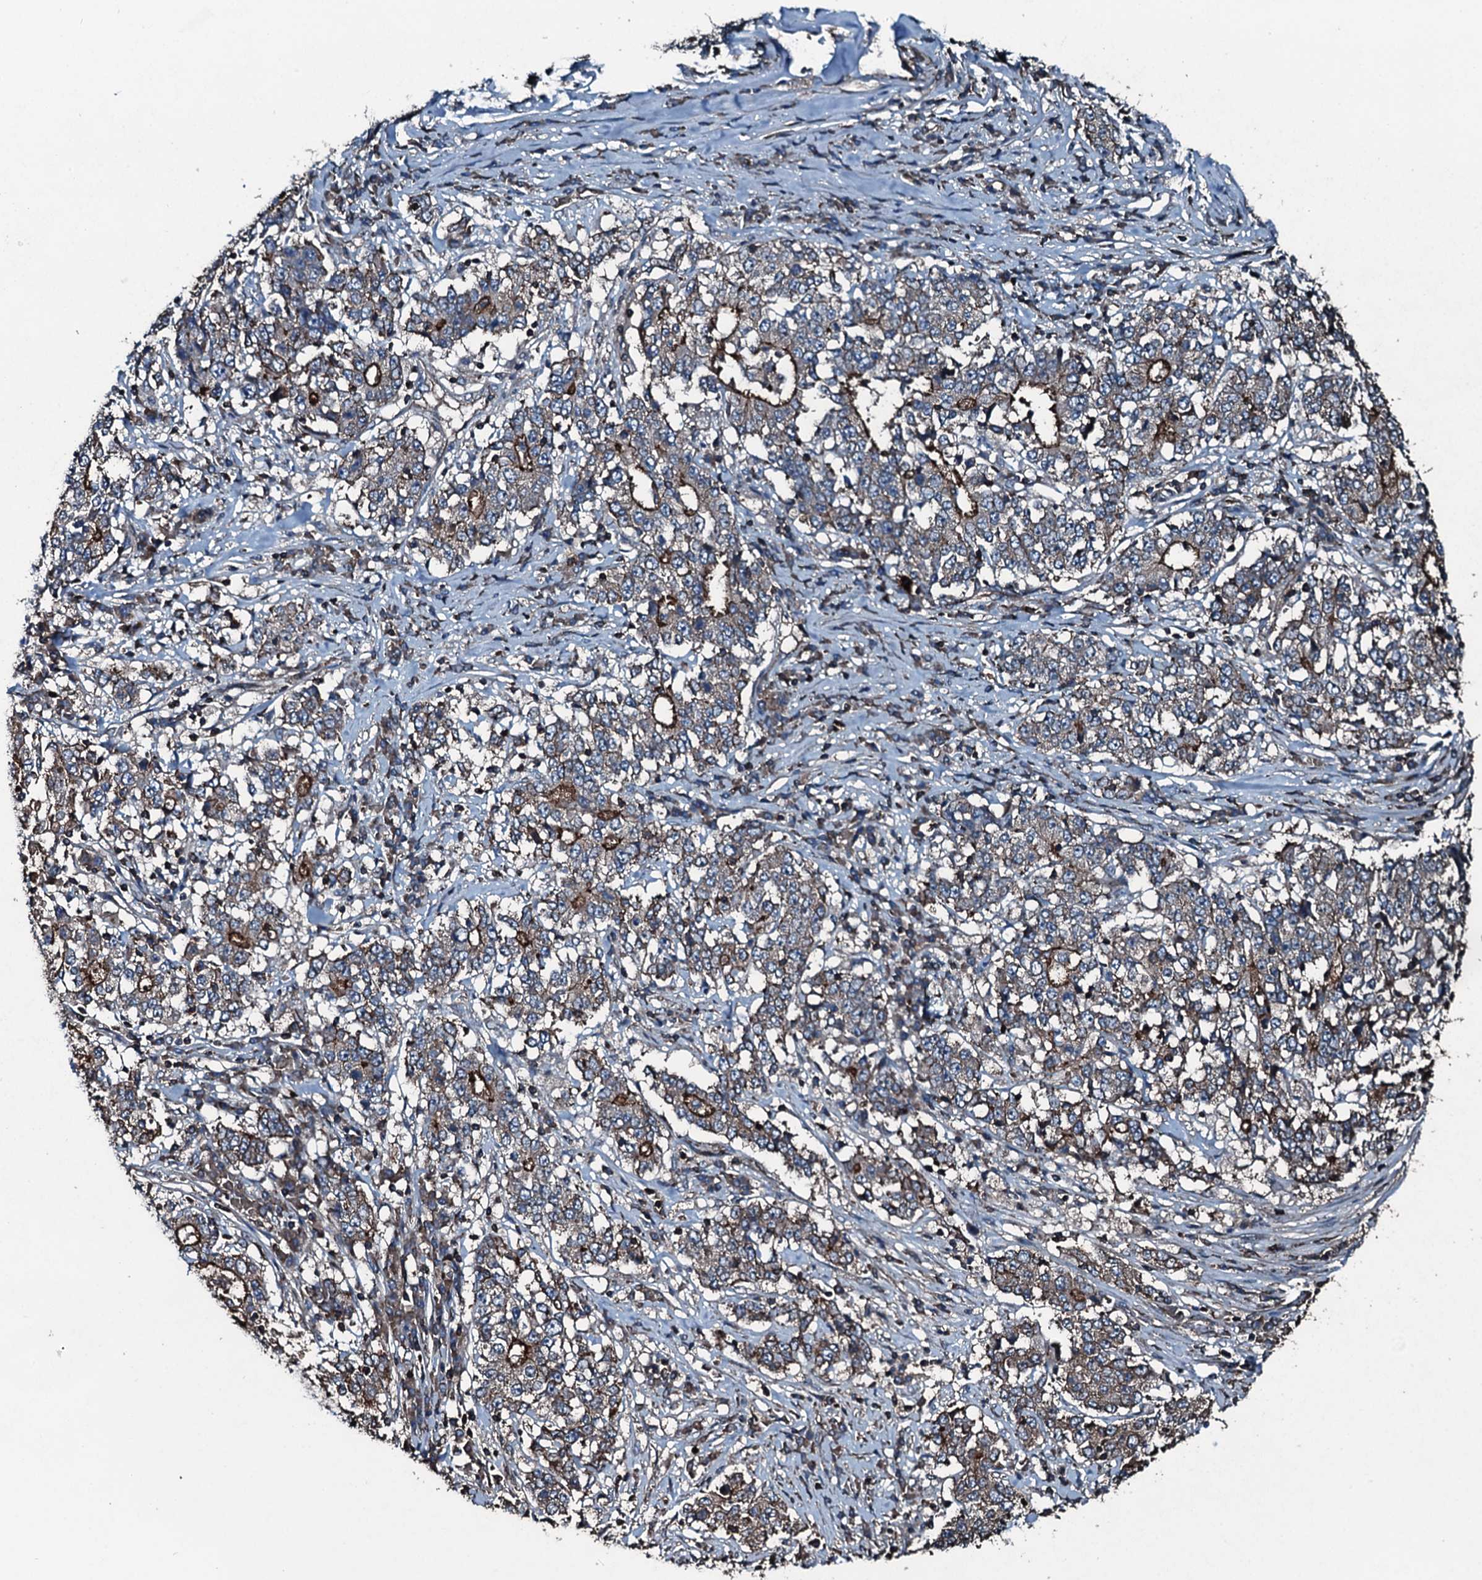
{"staining": {"intensity": "moderate", "quantity": ">75%", "location": "cytoplasmic/membranous"}, "tissue": "stomach cancer", "cell_type": "Tumor cells", "image_type": "cancer", "snomed": [{"axis": "morphology", "description": "Adenocarcinoma, NOS"}, {"axis": "topography", "description": "Stomach"}], "caption": "Human stomach cancer (adenocarcinoma) stained with a brown dye displays moderate cytoplasmic/membranous positive positivity in about >75% of tumor cells.", "gene": "SLC25A38", "patient": {"sex": "male", "age": 59}}